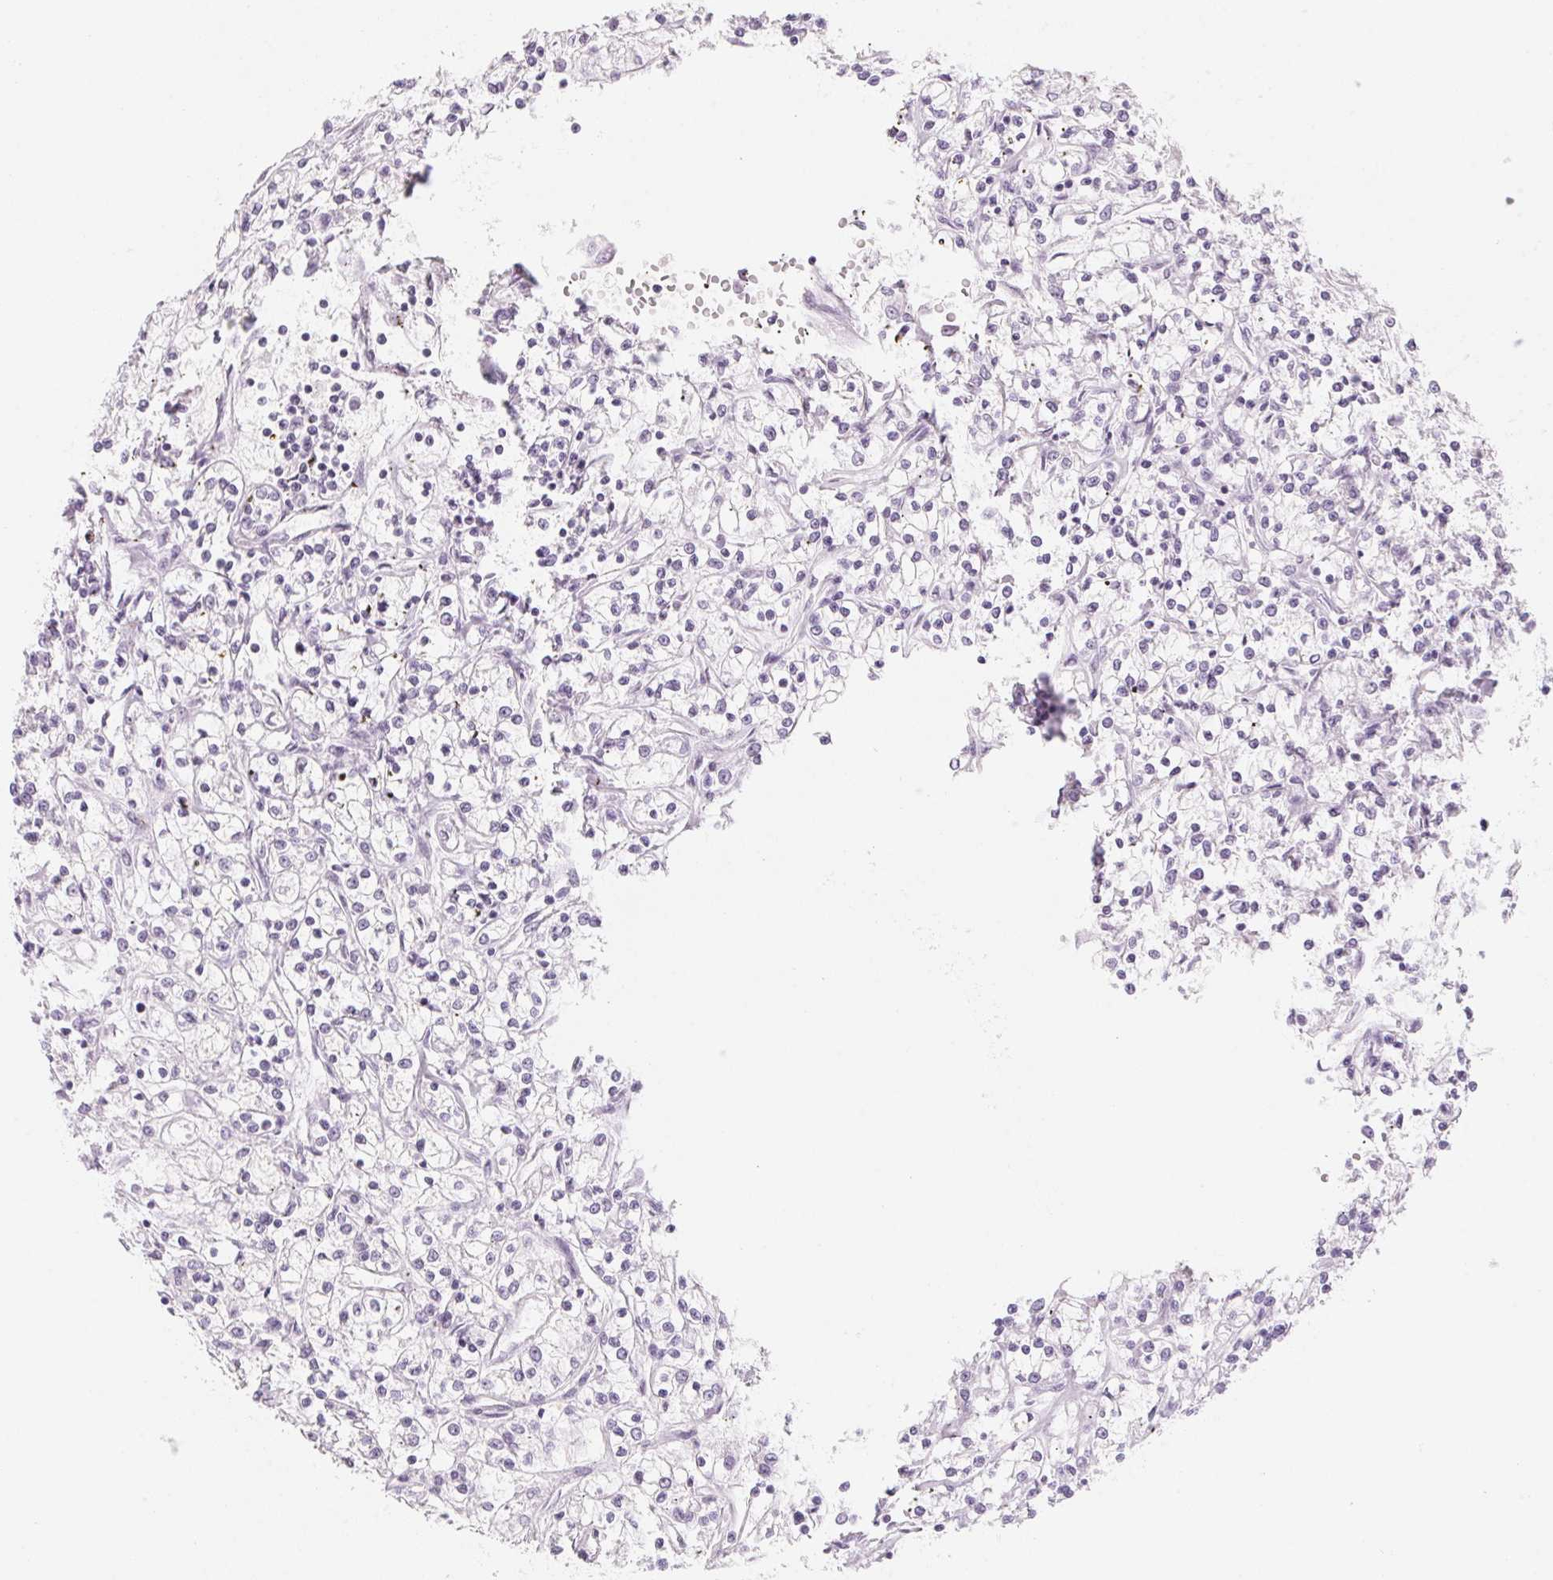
{"staining": {"intensity": "negative", "quantity": "none", "location": "none"}, "tissue": "renal cancer", "cell_type": "Tumor cells", "image_type": "cancer", "snomed": [{"axis": "morphology", "description": "Adenocarcinoma, NOS"}, {"axis": "topography", "description": "Kidney"}], "caption": "Tumor cells show no significant protein expression in renal adenocarcinoma. Nuclei are stained in blue.", "gene": "ZIC4", "patient": {"sex": "female", "age": 59}}